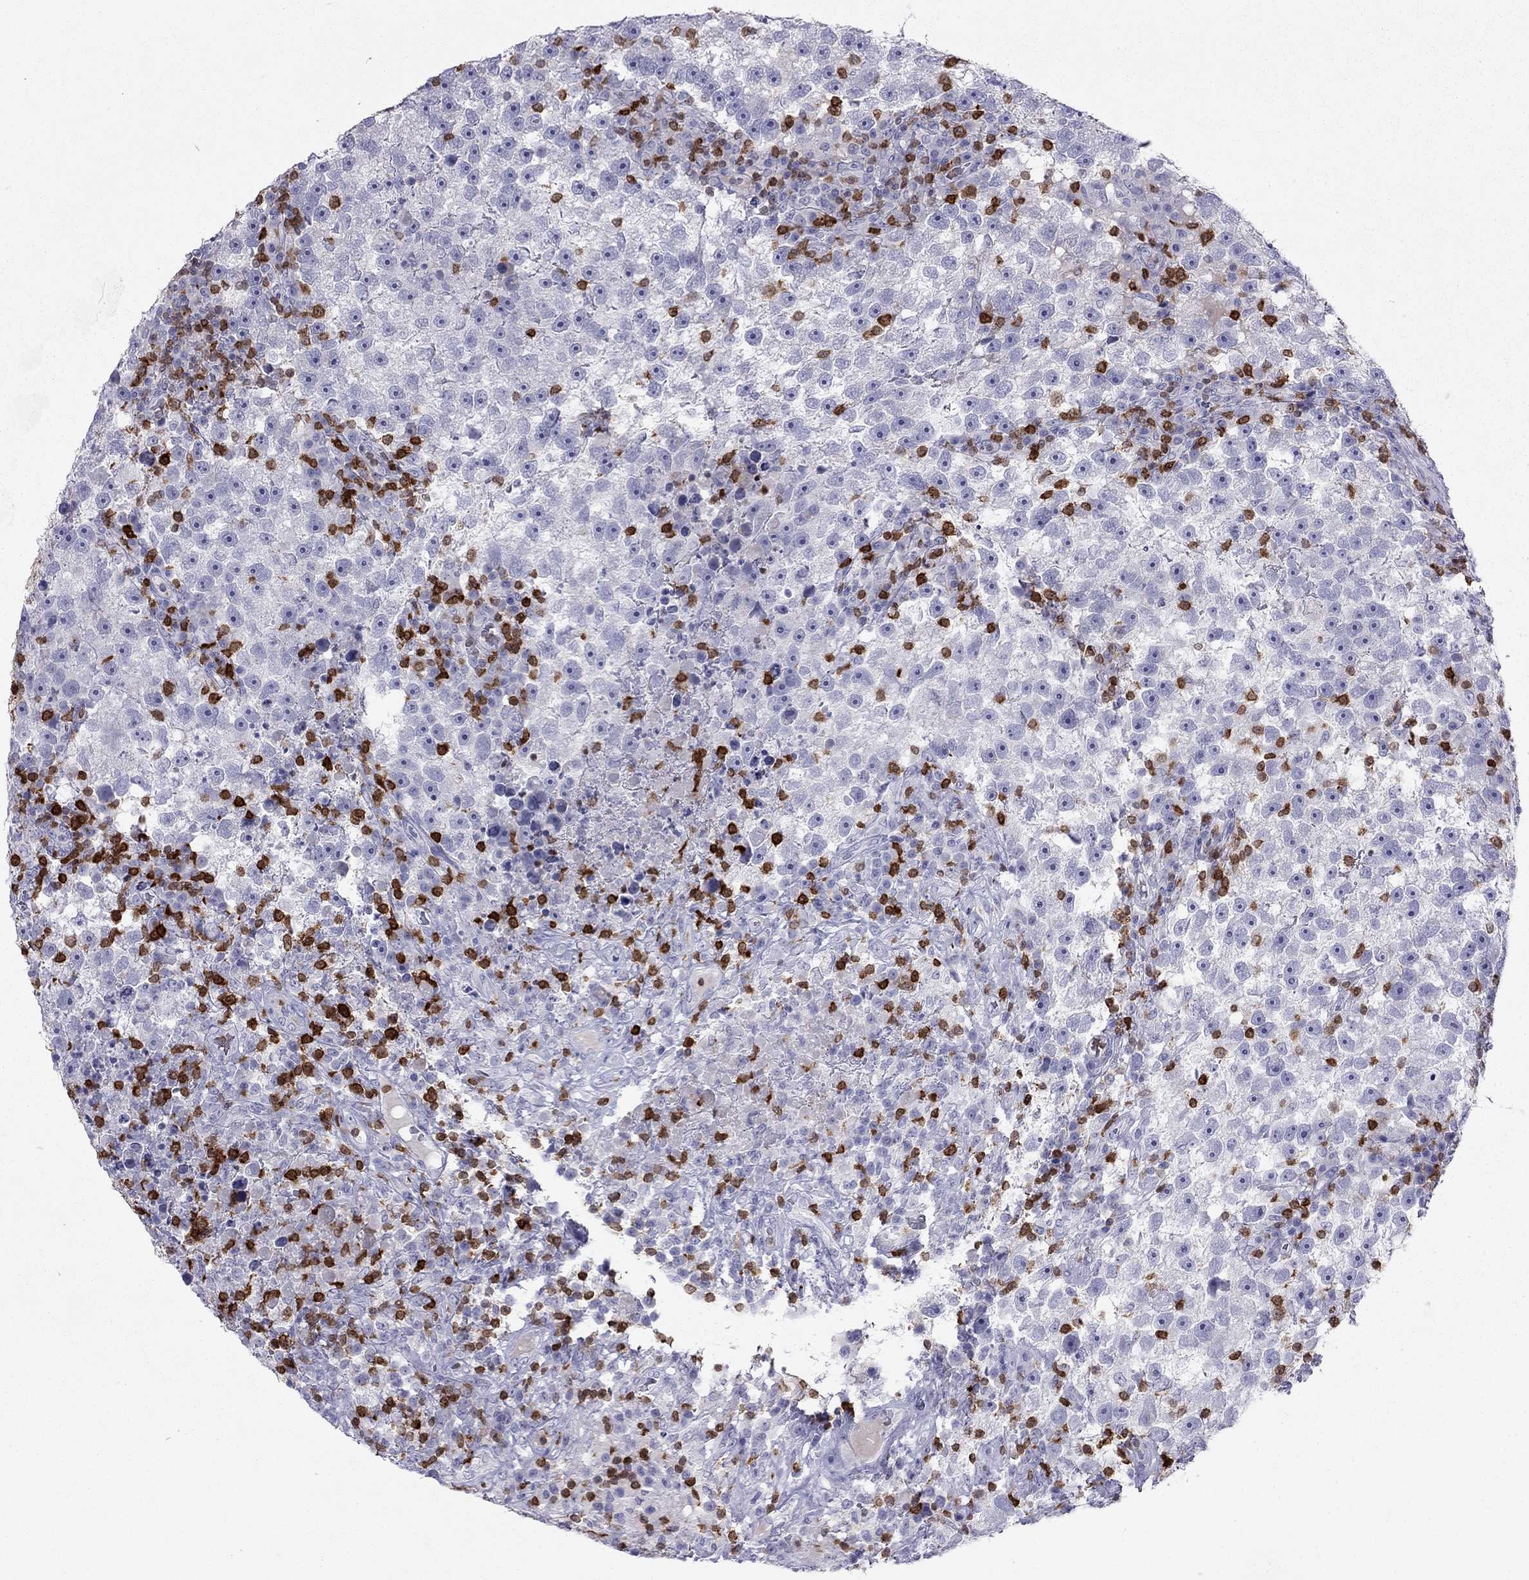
{"staining": {"intensity": "negative", "quantity": "none", "location": "none"}, "tissue": "testis cancer", "cell_type": "Tumor cells", "image_type": "cancer", "snomed": [{"axis": "morphology", "description": "Seminoma, NOS"}, {"axis": "topography", "description": "Testis"}], "caption": "Testis cancer (seminoma) stained for a protein using immunohistochemistry exhibits no positivity tumor cells.", "gene": "SH2D2A", "patient": {"sex": "male", "age": 47}}